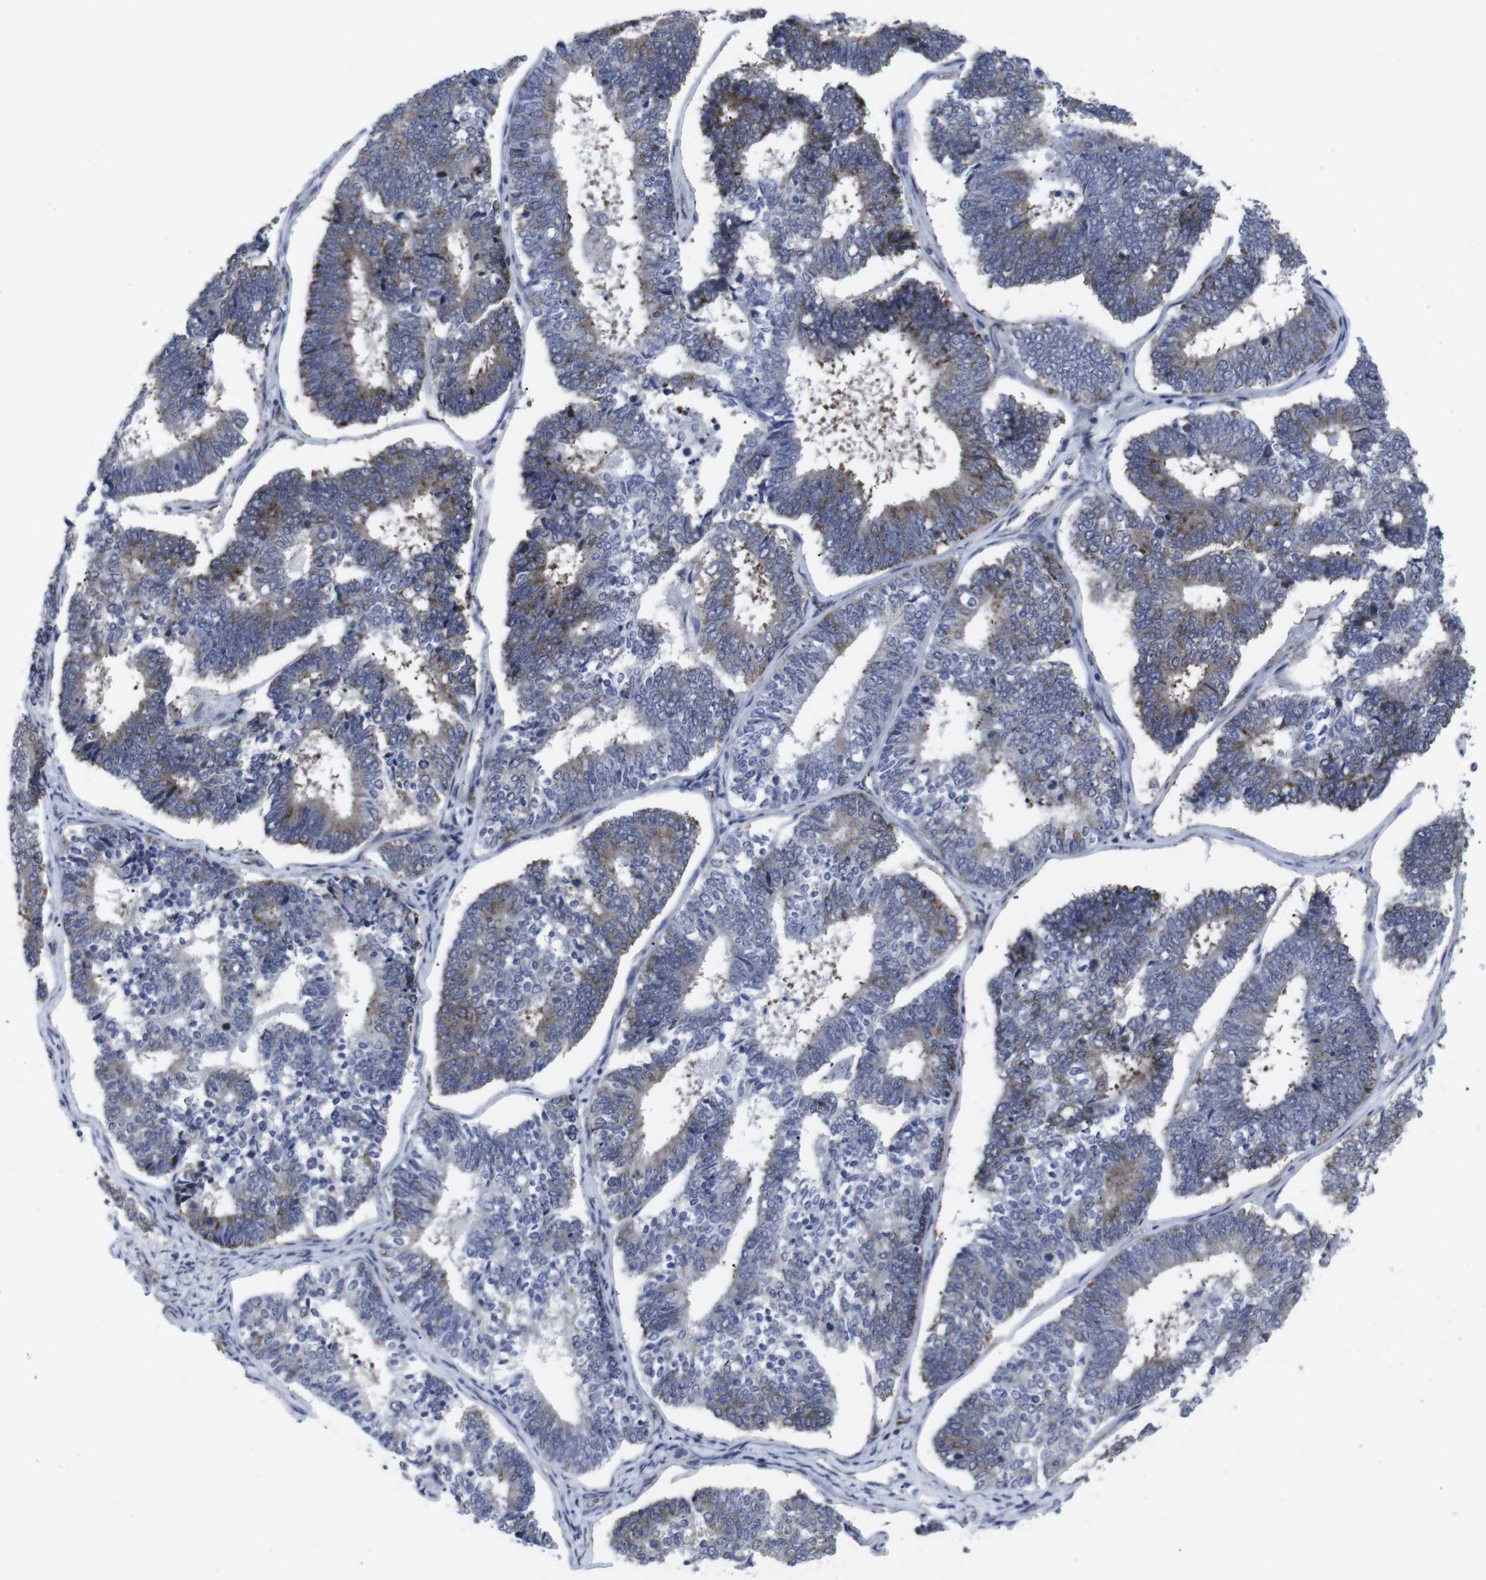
{"staining": {"intensity": "moderate", "quantity": "25%-75%", "location": "cytoplasmic/membranous"}, "tissue": "endometrial cancer", "cell_type": "Tumor cells", "image_type": "cancer", "snomed": [{"axis": "morphology", "description": "Adenocarcinoma, NOS"}, {"axis": "topography", "description": "Endometrium"}], "caption": "Adenocarcinoma (endometrial) stained with a brown dye reveals moderate cytoplasmic/membranous positive expression in about 25%-75% of tumor cells.", "gene": "GEMIN2", "patient": {"sex": "female", "age": 70}}